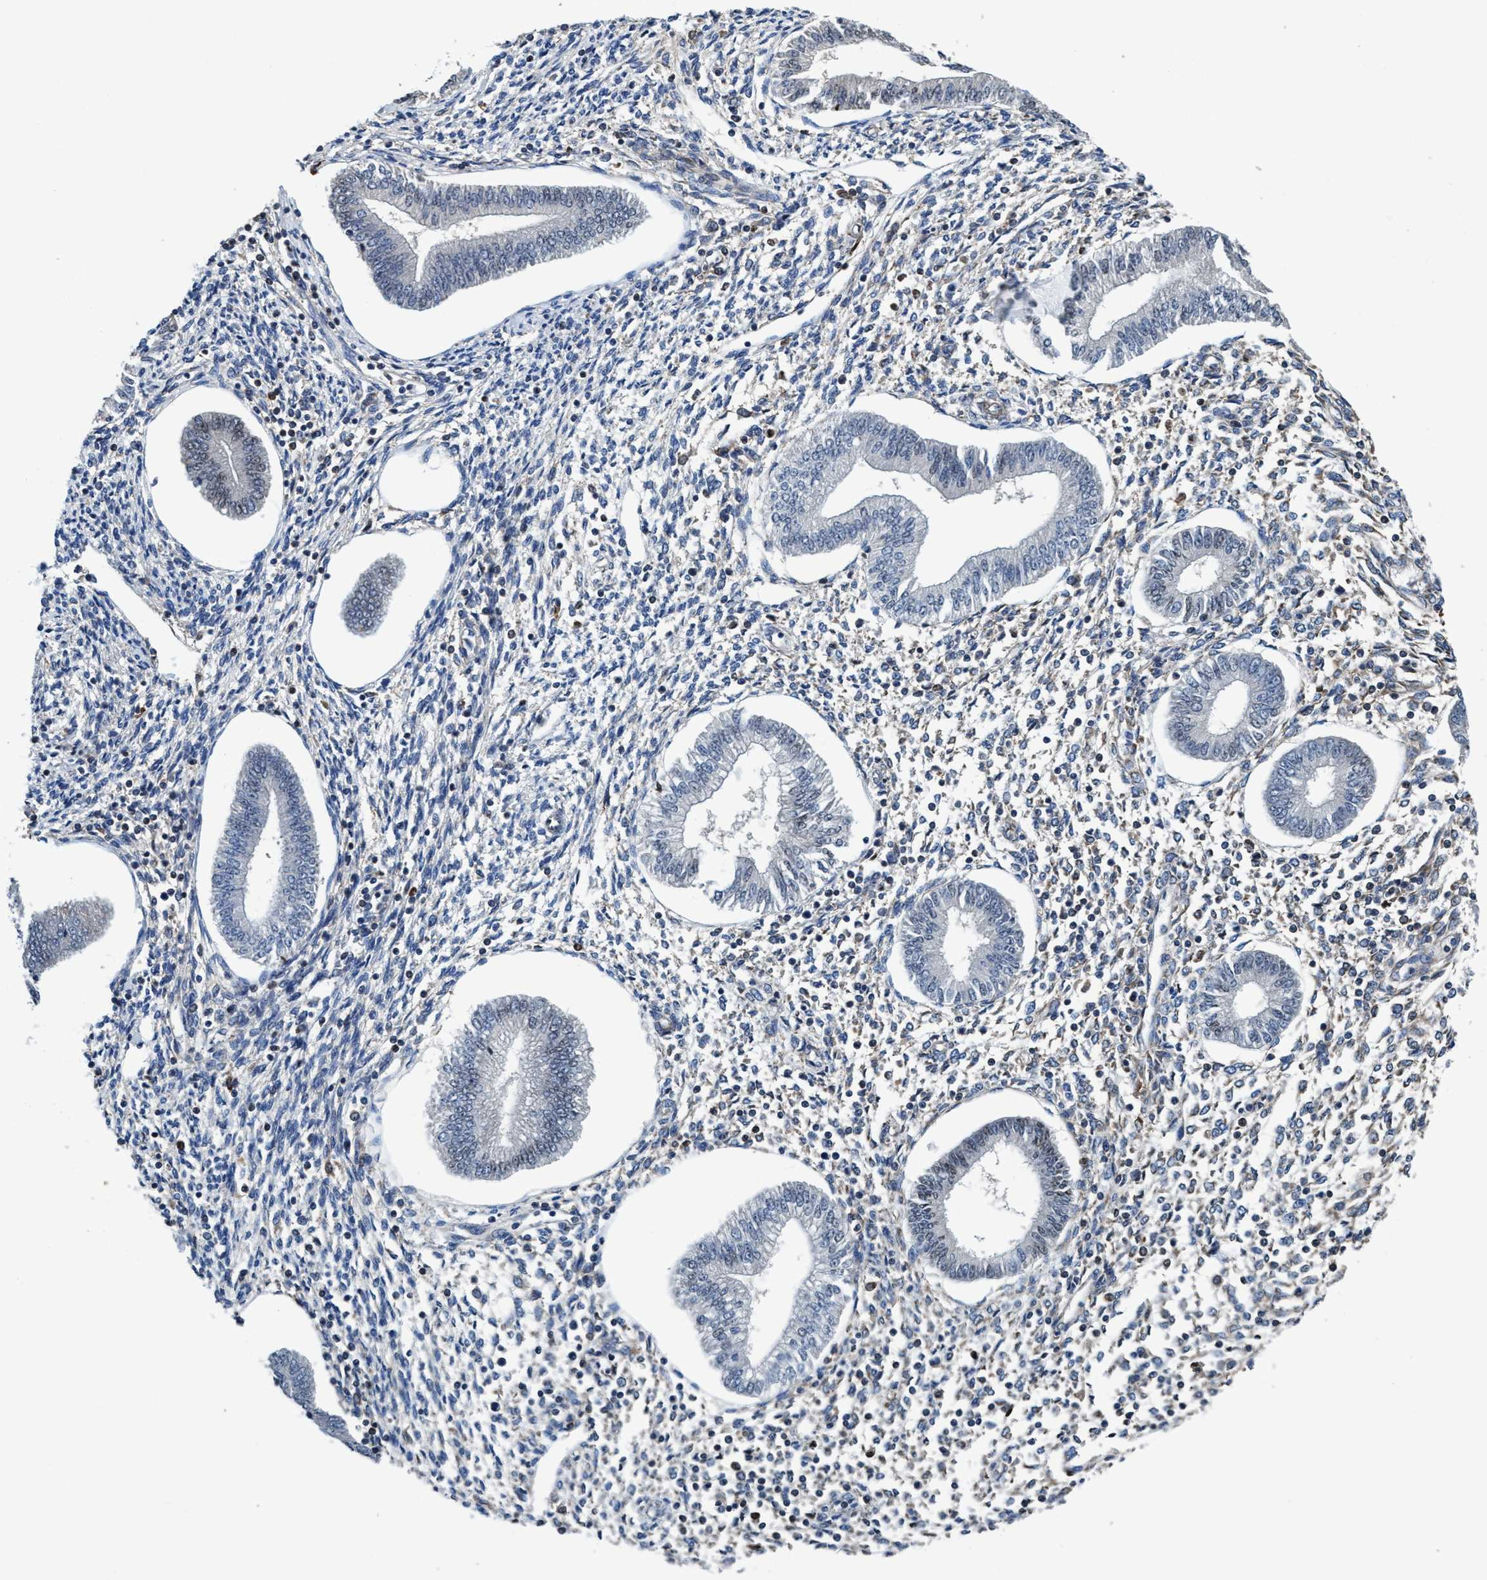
{"staining": {"intensity": "moderate", "quantity": "25%-75%", "location": "cytoplasmic/membranous"}, "tissue": "endometrium", "cell_type": "Cells in endometrial stroma", "image_type": "normal", "snomed": [{"axis": "morphology", "description": "Normal tissue, NOS"}, {"axis": "topography", "description": "Endometrium"}], "caption": "Human endometrium stained with a protein marker reveals moderate staining in cells in endometrial stroma.", "gene": "ENDOG", "patient": {"sex": "female", "age": 50}}